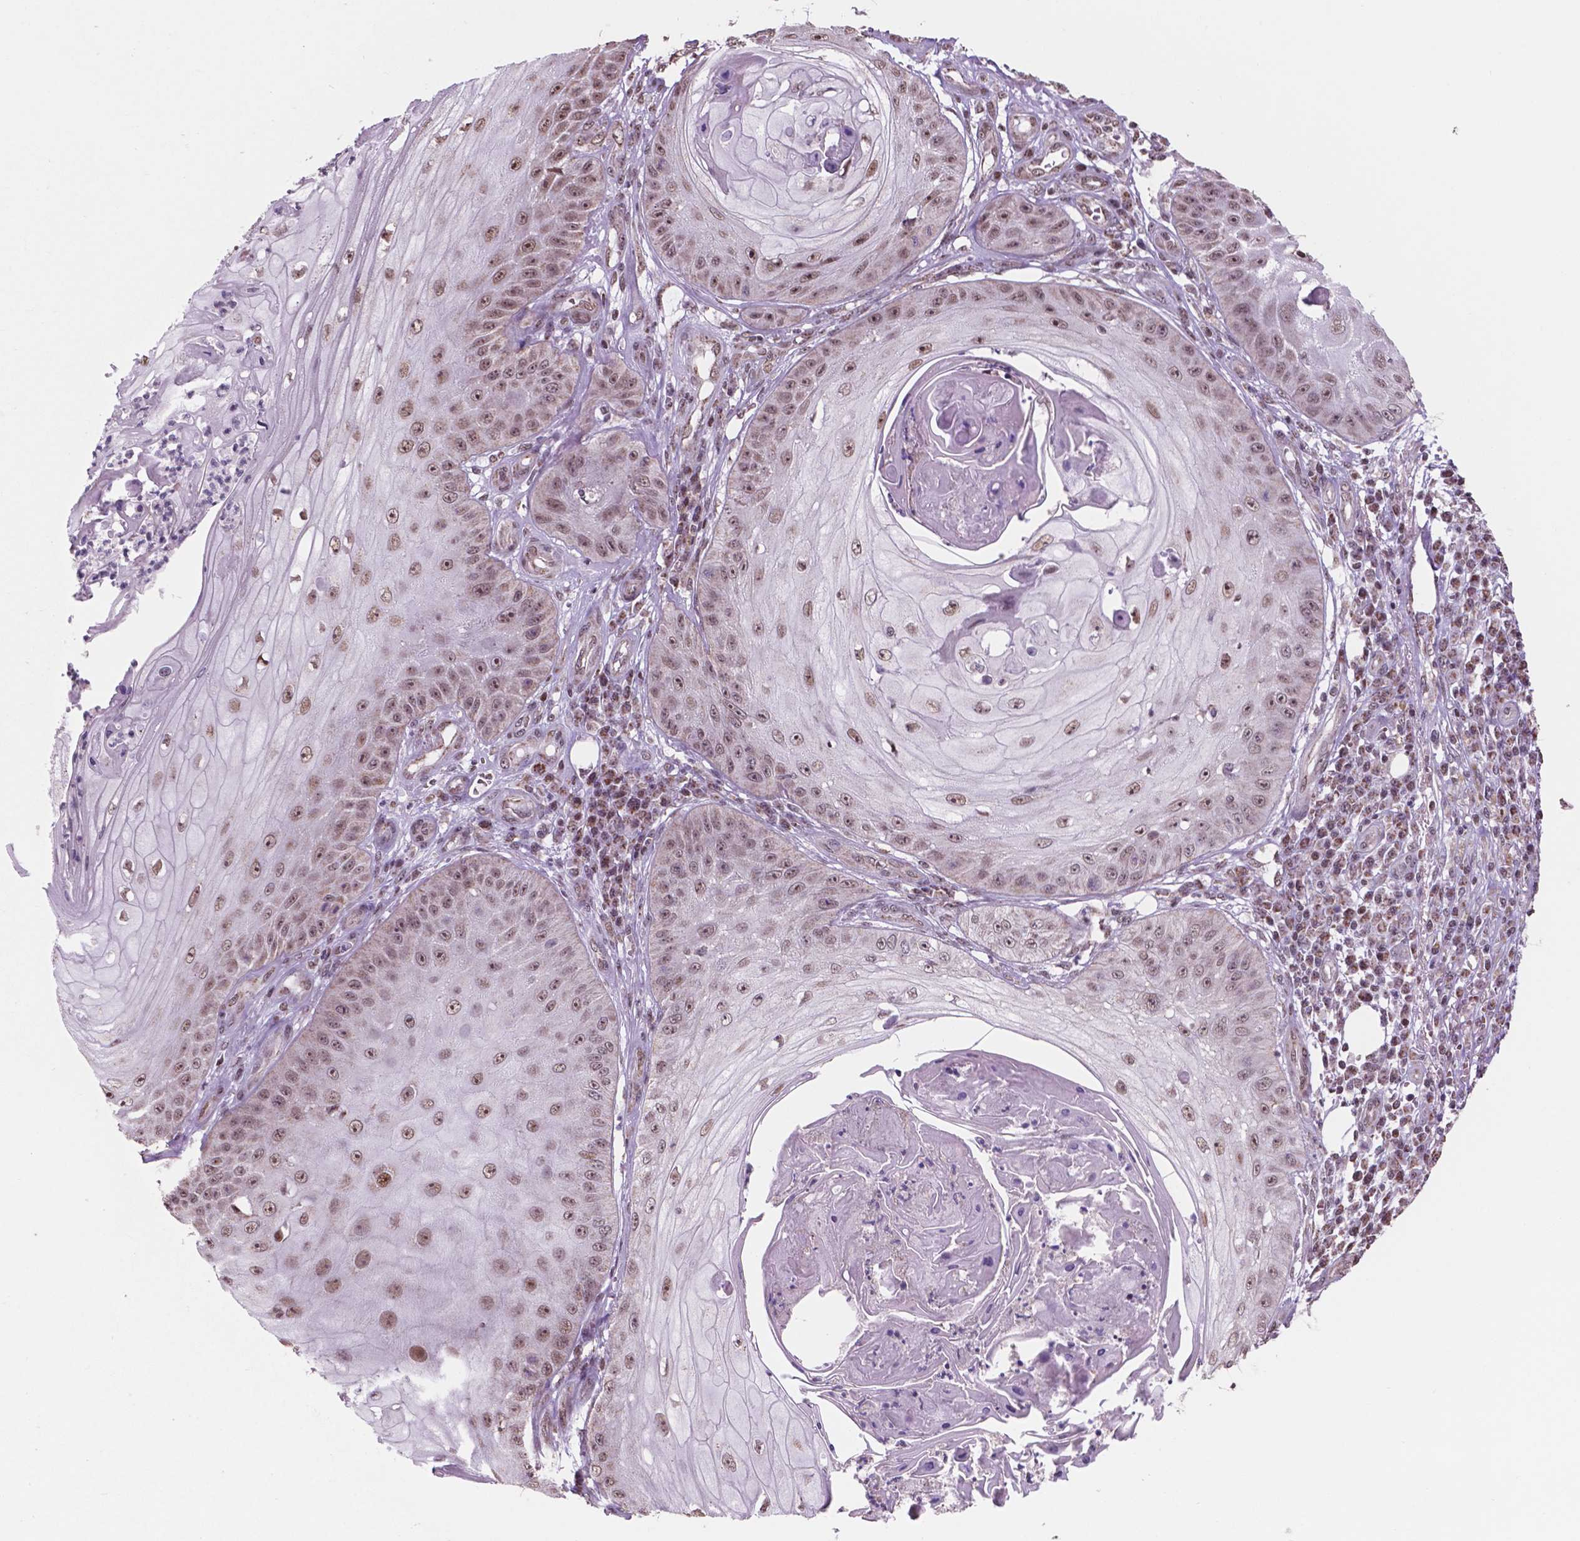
{"staining": {"intensity": "moderate", "quantity": ">75%", "location": "nuclear"}, "tissue": "skin cancer", "cell_type": "Tumor cells", "image_type": "cancer", "snomed": [{"axis": "morphology", "description": "Squamous cell carcinoma, NOS"}, {"axis": "topography", "description": "Skin"}], "caption": "Protein staining demonstrates moderate nuclear expression in about >75% of tumor cells in skin cancer (squamous cell carcinoma).", "gene": "NDUFA10", "patient": {"sex": "male", "age": 70}}